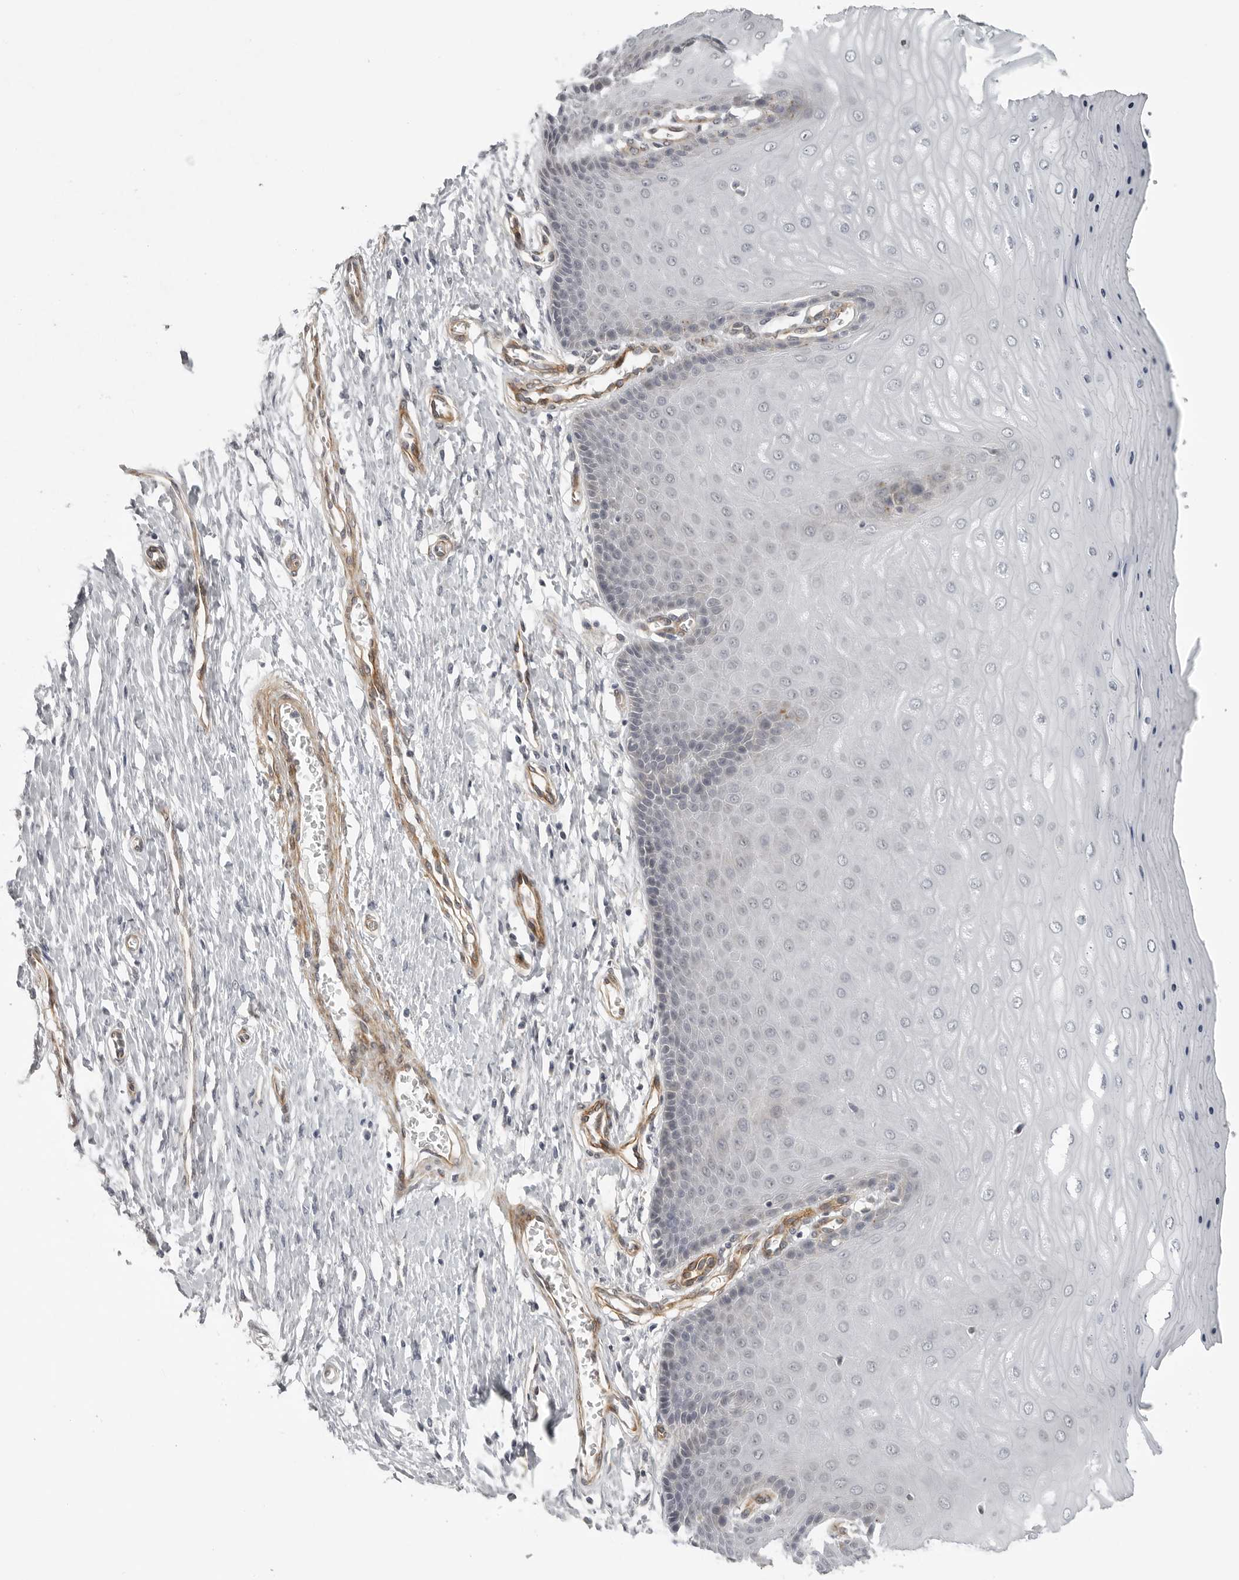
{"staining": {"intensity": "weak", "quantity": "25%-75%", "location": "cytoplasmic/membranous"}, "tissue": "cervix", "cell_type": "Glandular cells", "image_type": "normal", "snomed": [{"axis": "morphology", "description": "Normal tissue, NOS"}, {"axis": "topography", "description": "Cervix"}], "caption": "Weak cytoplasmic/membranous positivity is appreciated in approximately 25%-75% of glandular cells in benign cervix.", "gene": "TUT4", "patient": {"sex": "female", "age": 55}}